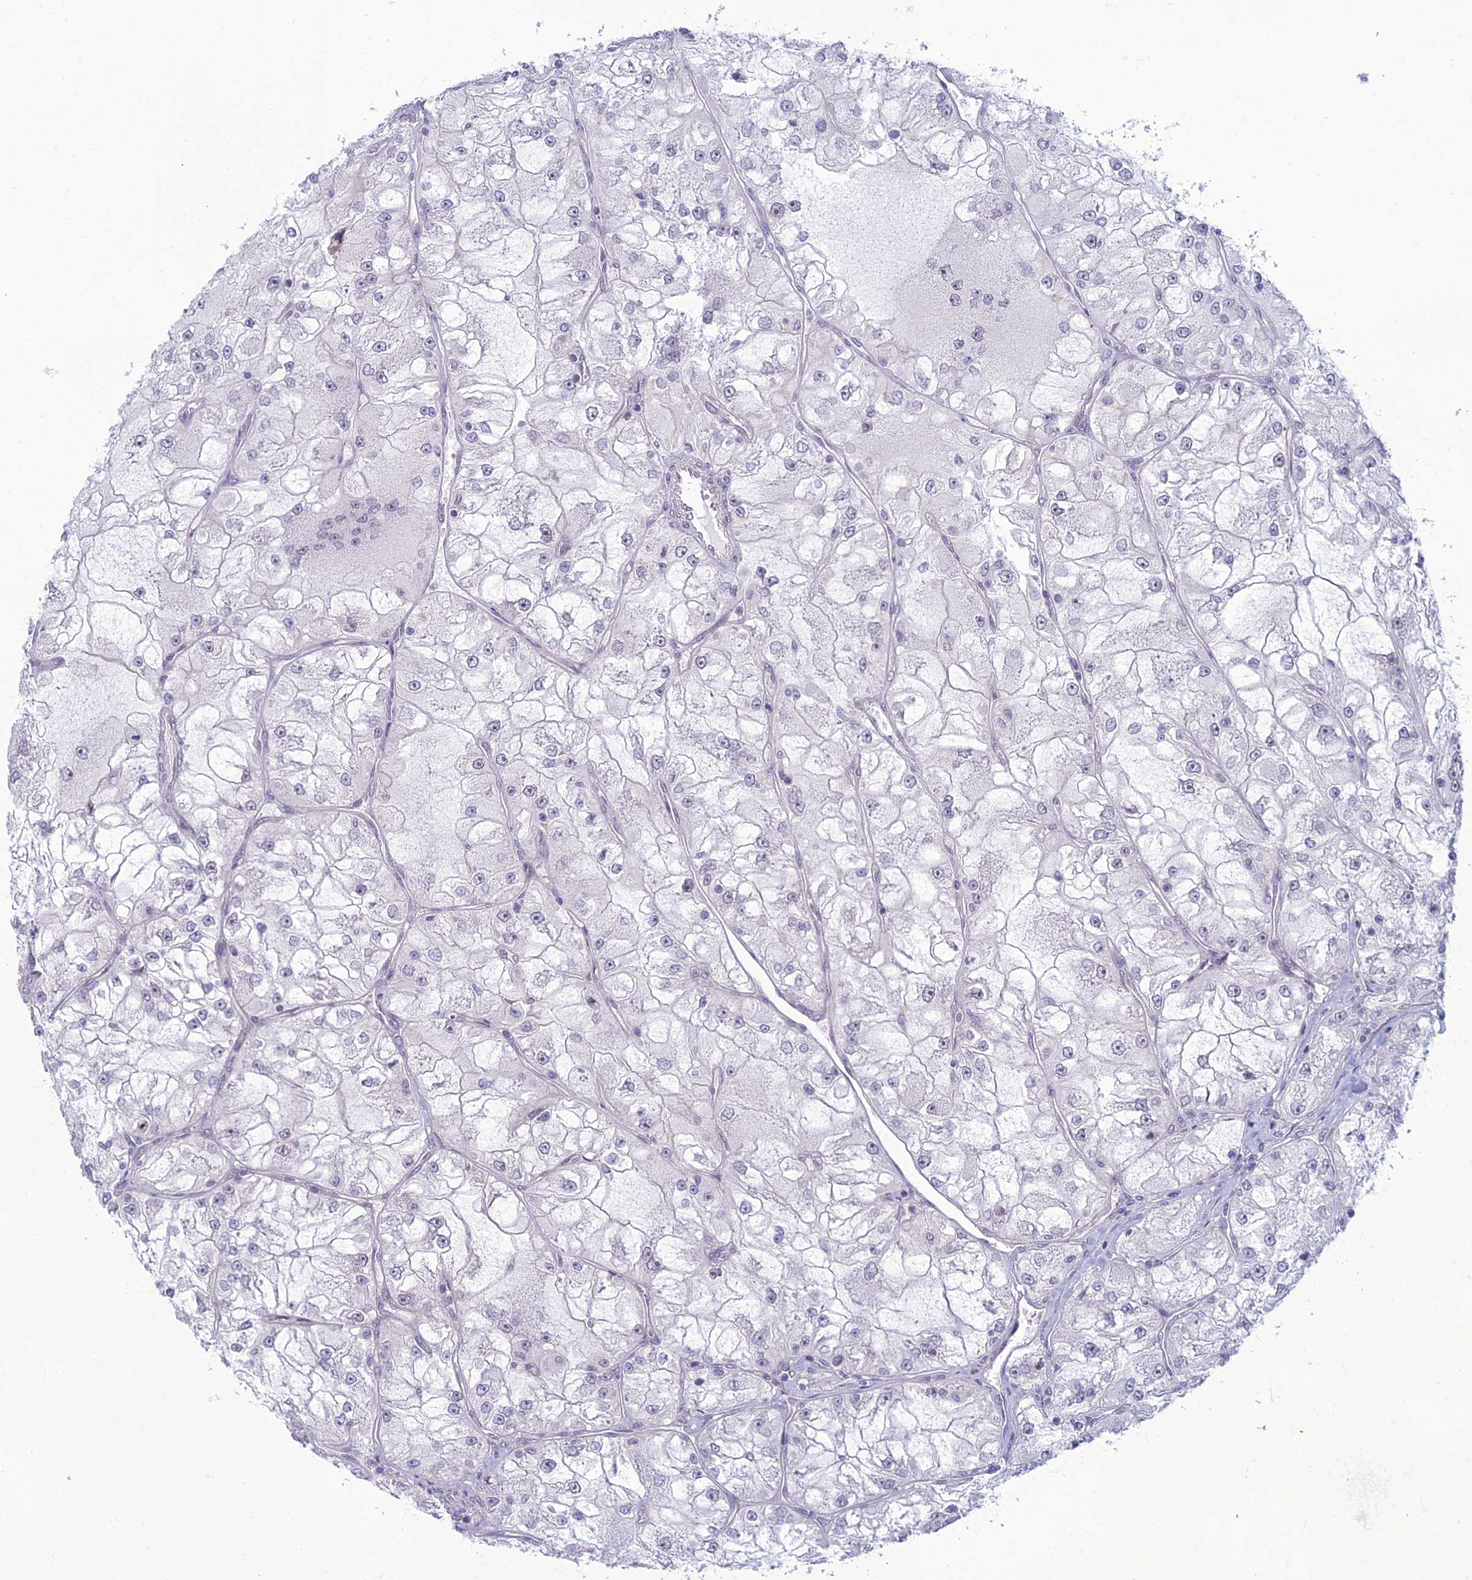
{"staining": {"intensity": "negative", "quantity": "none", "location": "none"}, "tissue": "renal cancer", "cell_type": "Tumor cells", "image_type": "cancer", "snomed": [{"axis": "morphology", "description": "Adenocarcinoma, NOS"}, {"axis": "topography", "description": "Kidney"}], "caption": "Renal cancer stained for a protein using immunohistochemistry (IHC) reveals no expression tumor cells.", "gene": "DTX2", "patient": {"sex": "female", "age": 72}}